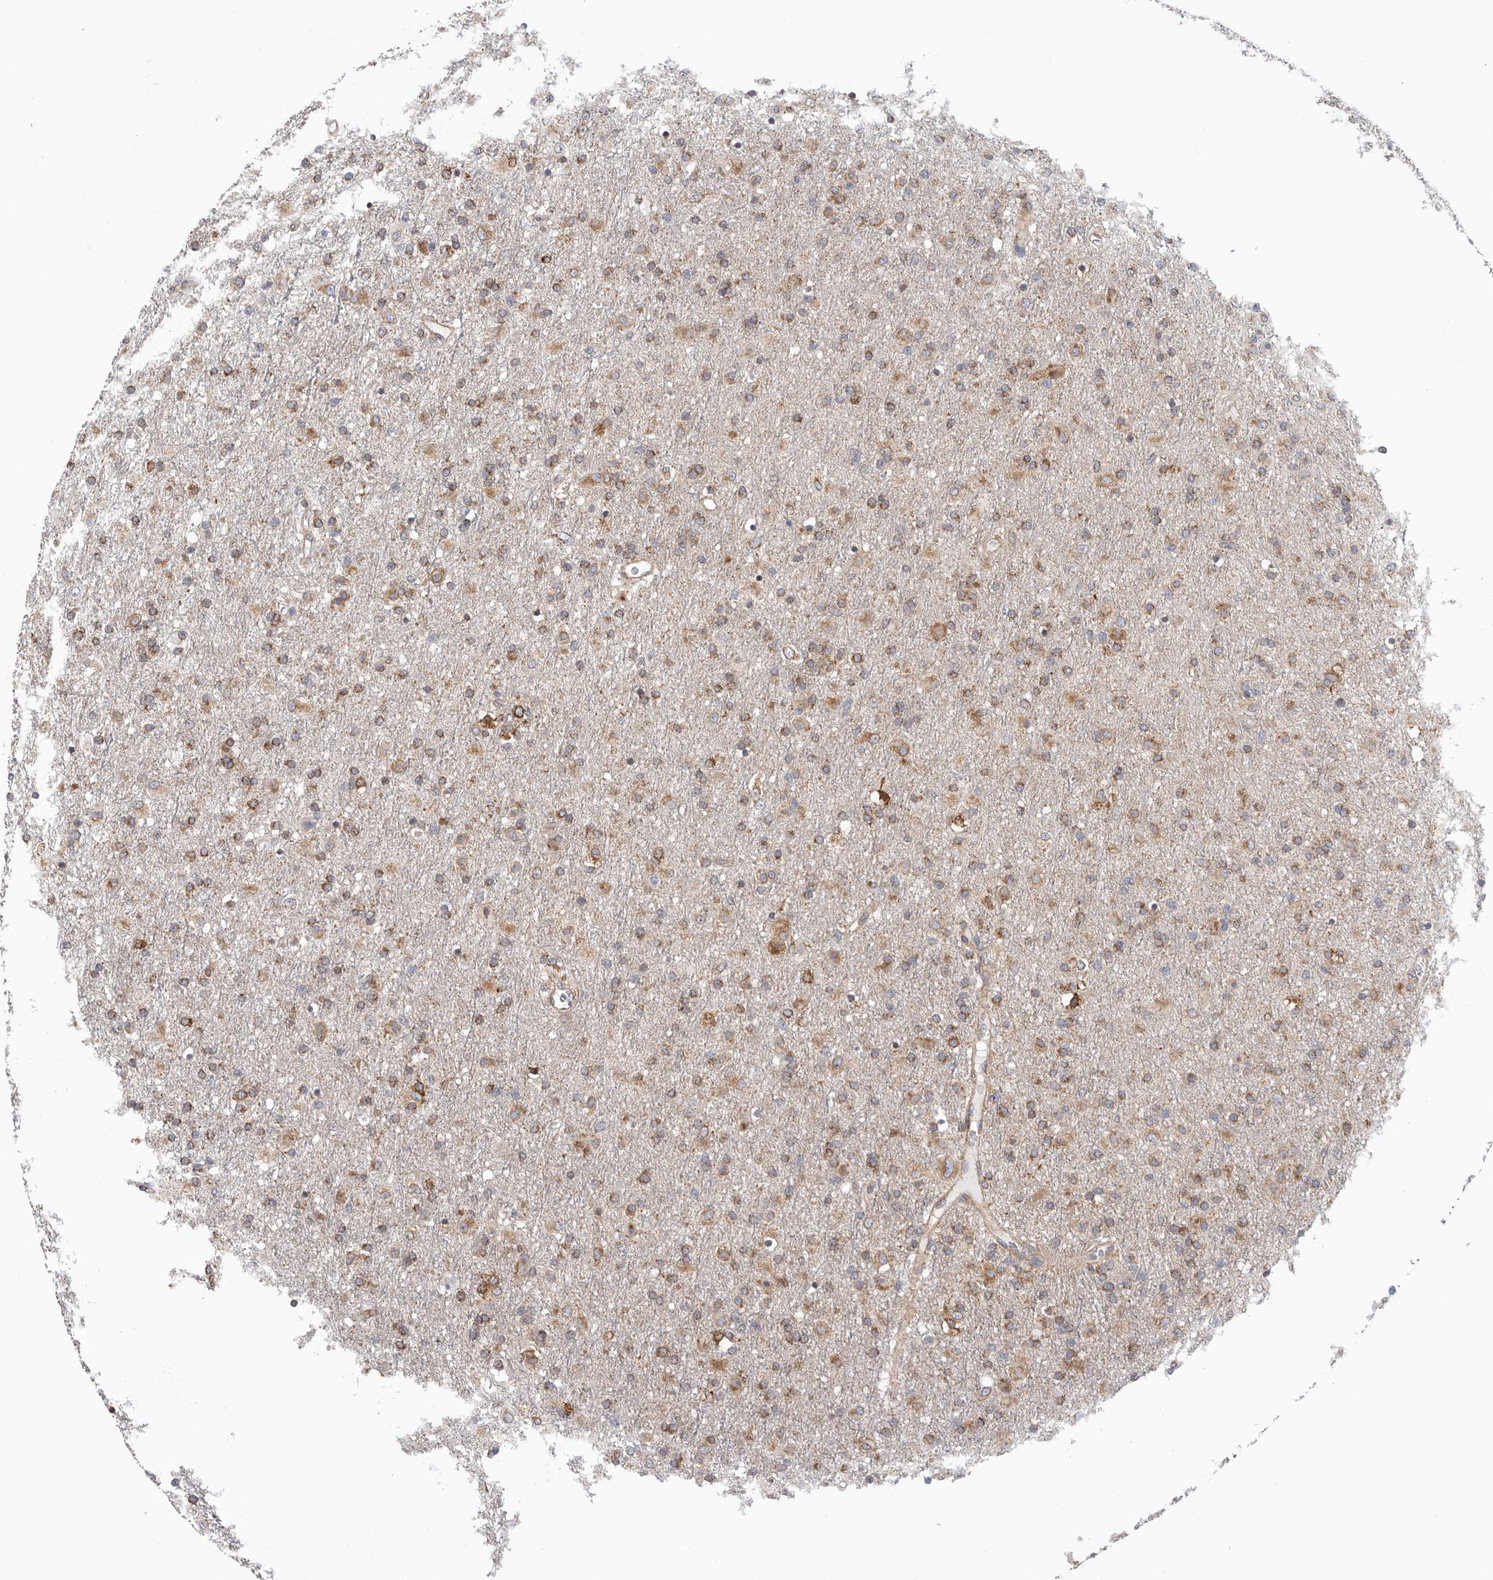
{"staining": {"intensity": "moderate", "quantity": ">75%", "location": "cytoplasmic/membranous"}, "tissue": "glioma", "cell_type": "Tumor cells", "image_type": "cancer", "snomed": [{"axis": "morphology", "description": "Glioma, malignant, Low grade"}, {"axis": "topography", "description": "Brain"}], "caption": "This is a photomicrograph of immunohistochemistry staining of glioma, which shows moderate expression in the cytoplasmic/membranous of tumor cells.", "gene": "FKBP8", "patient": {"sex": "male", "age": 65}}